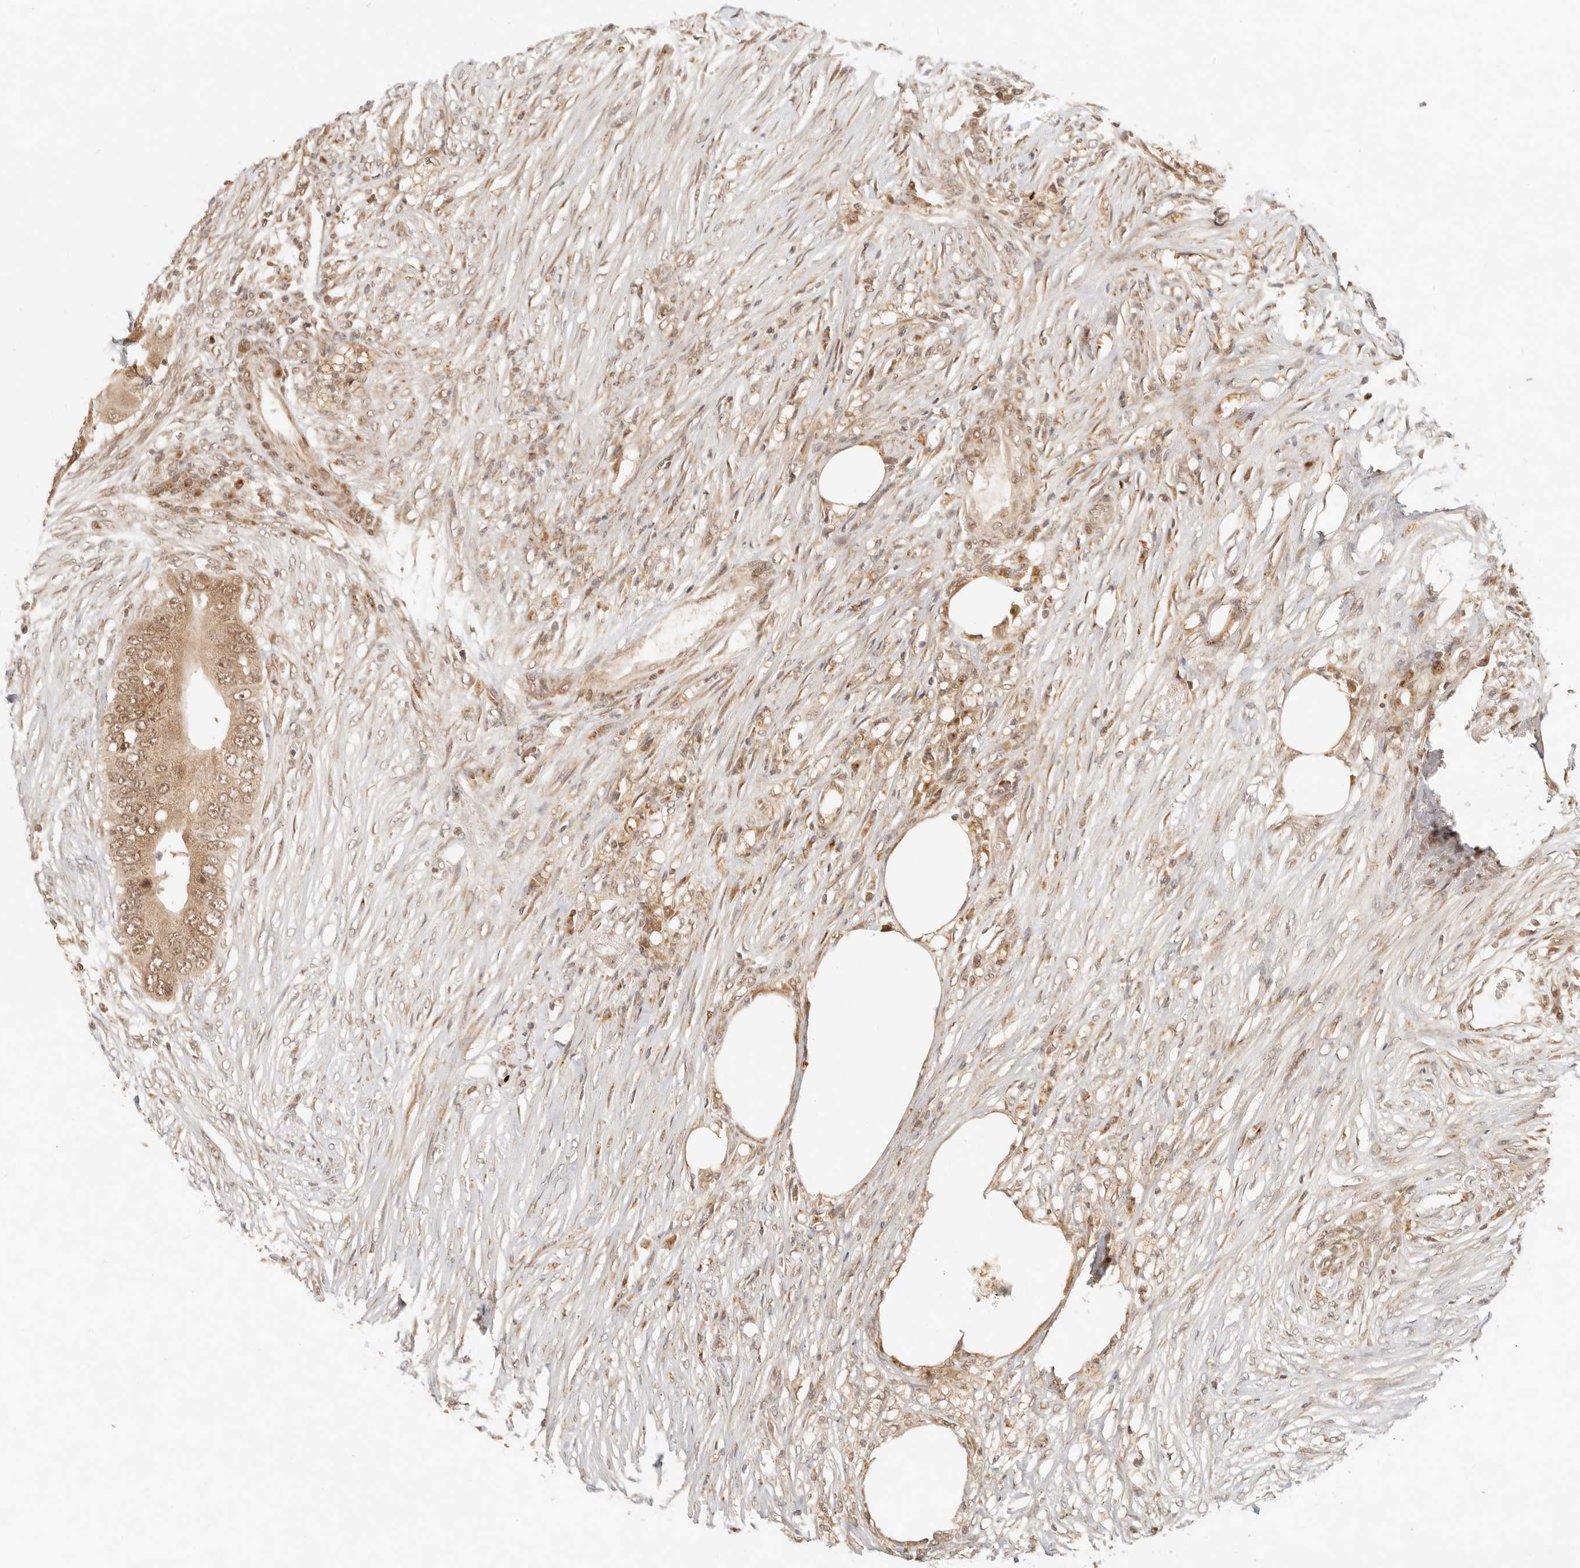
{"staining": {"intensity": "moderate", "quantity": ">75%", "location": "cytoplasmic/membranous,nuclear"}, "tissue": "colorectal cancer", "cell_type": "Tumor cells", "image_type": "cancer", "snomed": [{"axis": "morphology", "description": "Adenocarcinoma, NOS"}, {"axis": "topography", "description": "Colon"}], "caption": "Protein staining reveals moderate cytoplasmic/membranous and nuclear positivity in approximately >75% of tumor cells in colorectal cancer.", "gene": "INTS11", "patient": {"sex": "male", "age": 71}}